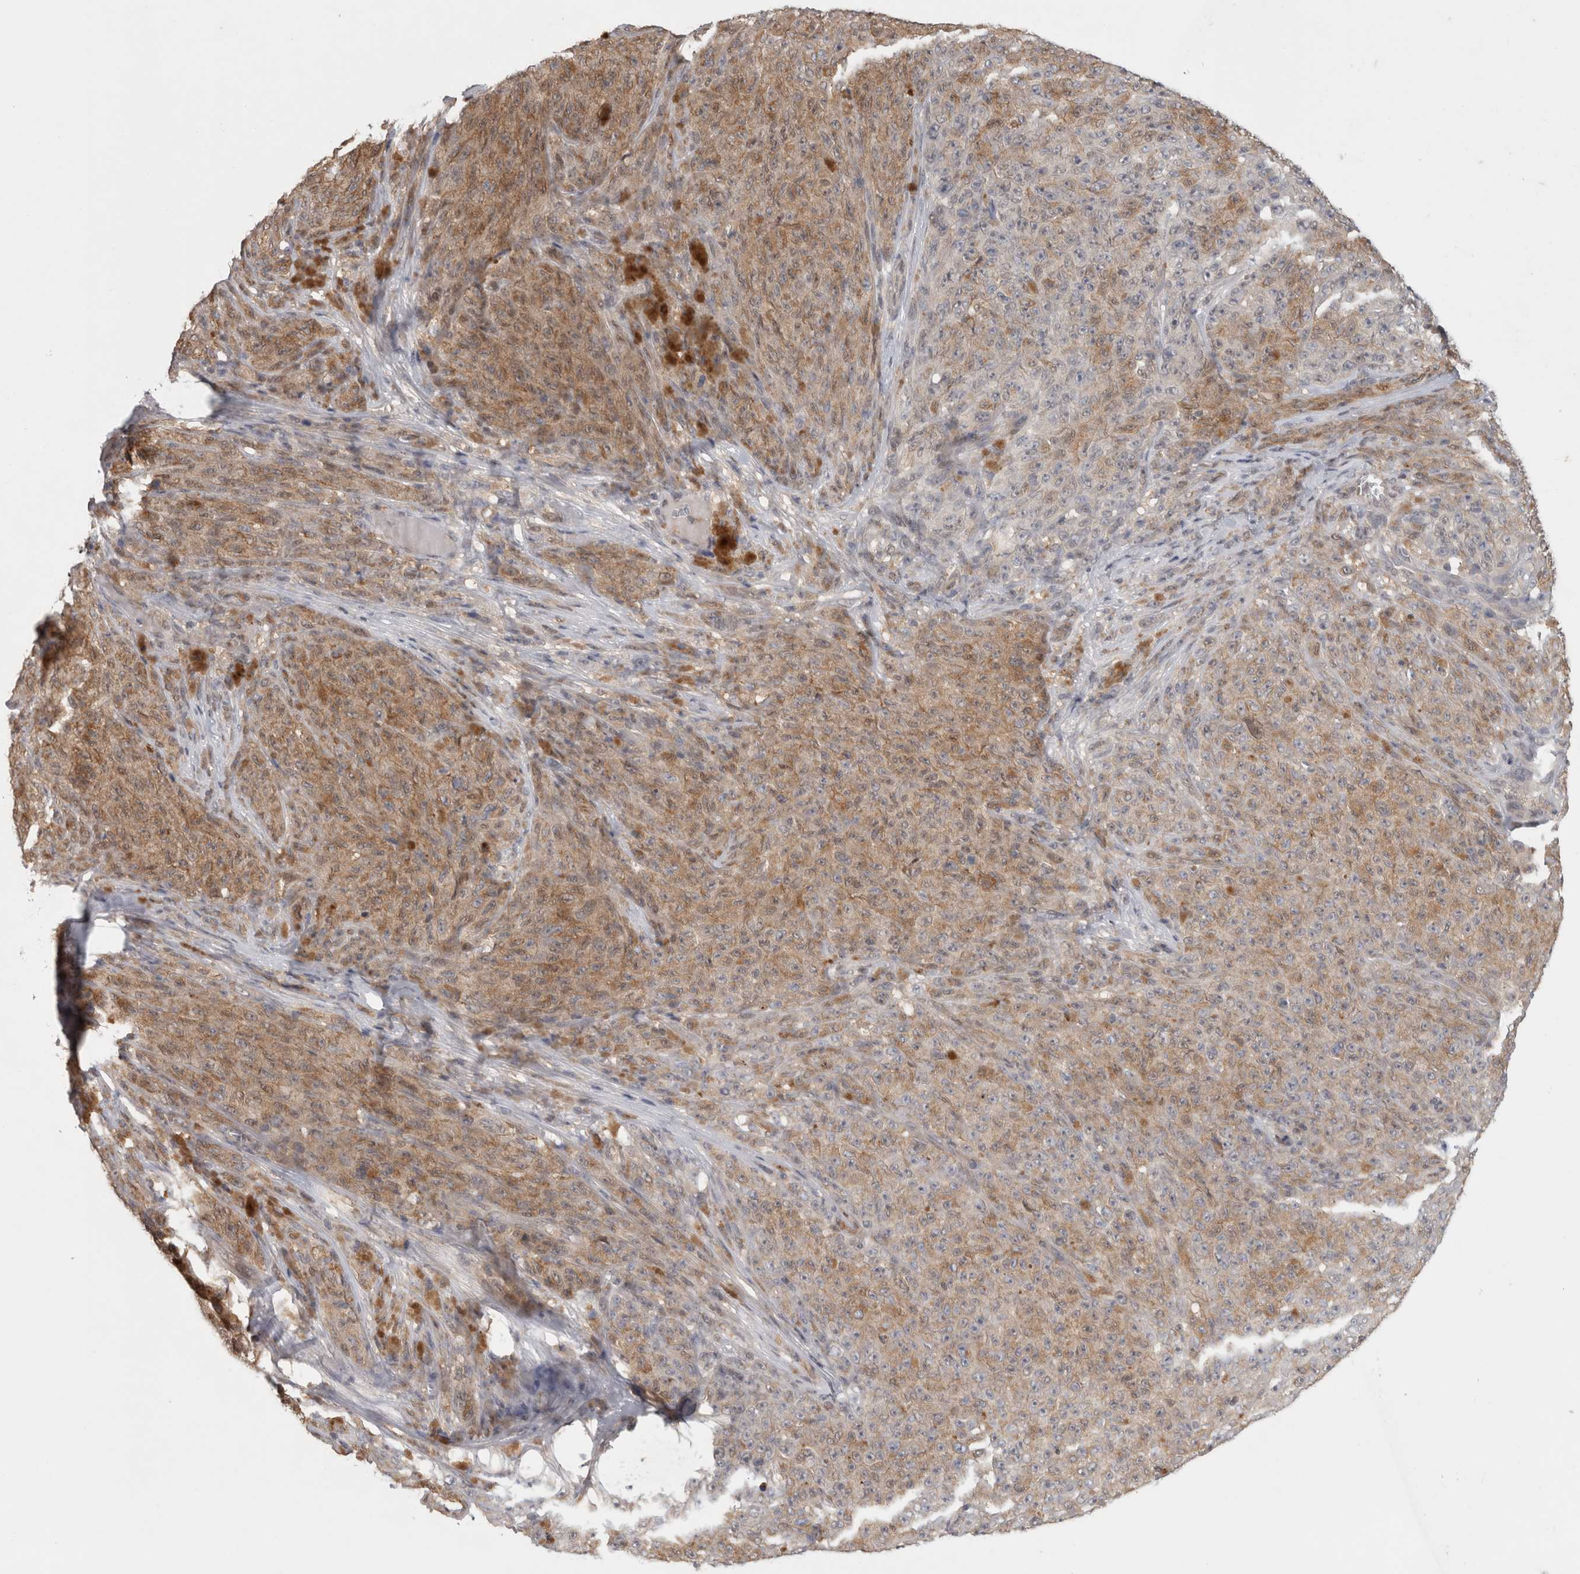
{"staining": {"intensity": "moderate", "quantity": "25%-75%", "location": "cytoplasmic/membranous"}, "tissue": "melanoma", "cell_type": "Tumor cells", "image_type": "cancer", "snomed": [{"axis": "morphology", "description": "Malignant melanoma, NOS"}, {"axis": "topography", "description": "Skin"}], "caption": "Immunohistochemical staining of malignant melanoma demonstrates moderate cytoplasmic/membranous protein staining in about 25%-75% of tumor cells.", "gene": "PIGP", "patient": {"sex": "female", "age": 82}}